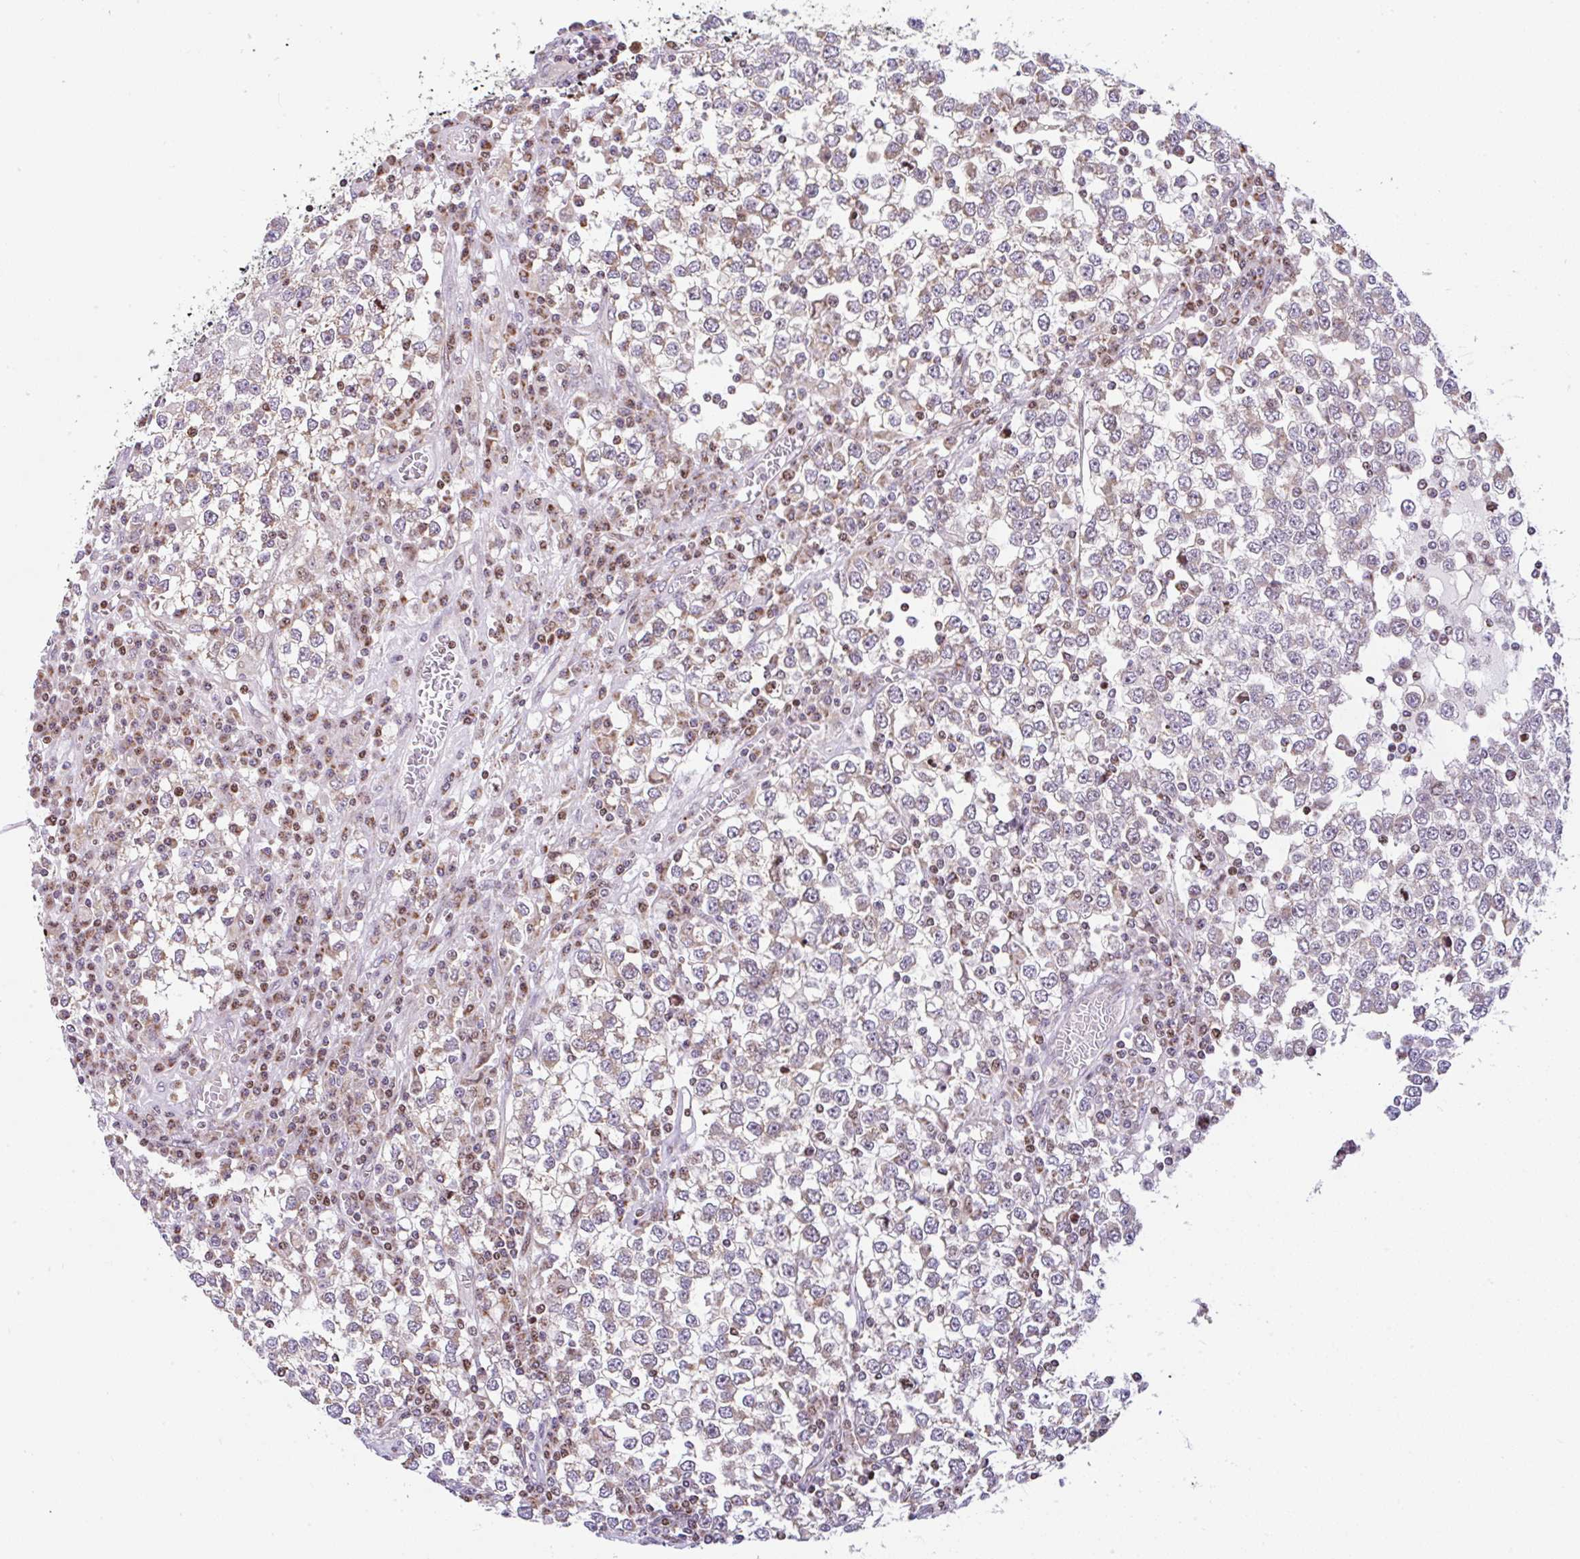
{"staining": {"intensity": "negative", "quantity": "none", "location": "none"}, "tissue": "testis cancer", "cell_type": "Tumor cells", "image_type": "cancer", "snomed": [{"axis": "morphology", "description": "Seminoma, NOS"}, {"axis": "topography", "description": "Testis"}], "caption": "High magnification brightfield microscopy of testis cancer (seminoma) stained with DAB (brown) and counterstained with hematoxylin (blue): tumor cells show no significant positivity.", "gene": "FIGNL1", "patient": {"sex": "male", "age": 65}}